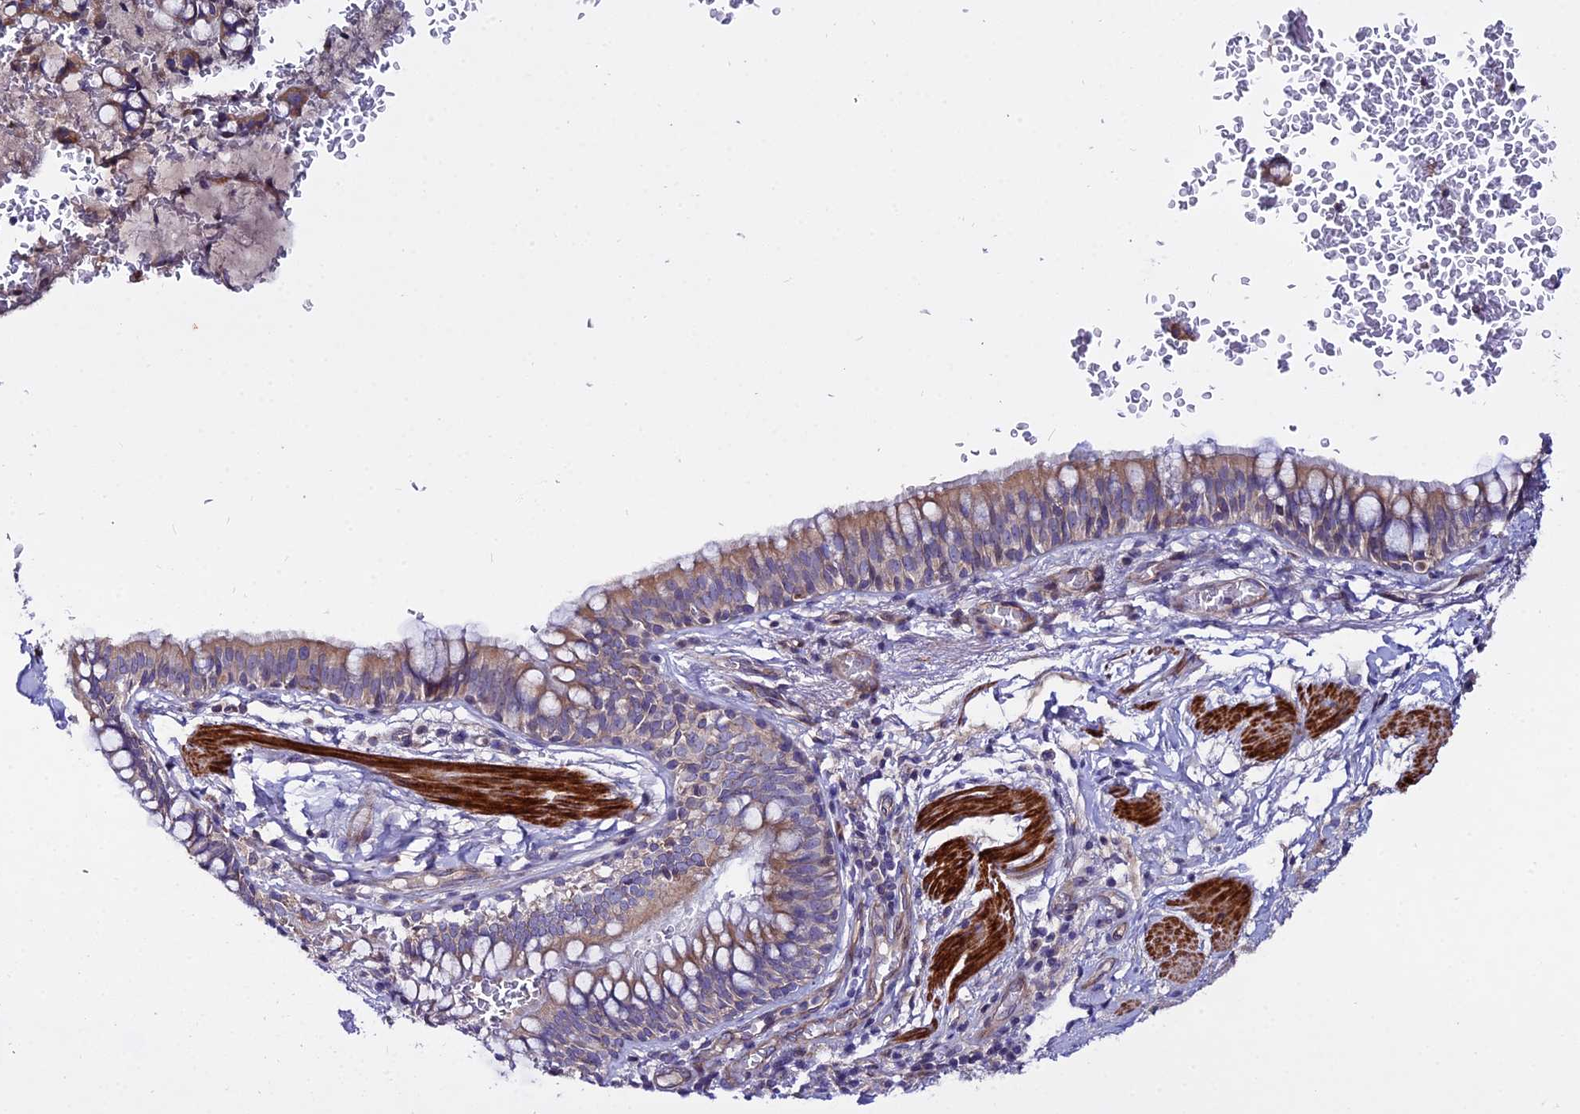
{"staining": {"intensity": "weak", "quantity": "25%-75%", "location": "cytoplasmic/membranous"}, "tissue": "bronchus", "cell_type": "Respiratory epithelial cells", "image_type": "normal", "snomed": [{"axis": "morphology", "description": "Normal tissue, NOS"}, {"axis": "topography", "description": "Cartilage tissue"}, {"axis": "topography", "description": "Bronchus"}], "caption": "Human bronchus stained with a brown dye exhibits weak cytoplasmic/membranous positive expression in about 25%-75% of respiratory epithelial cells.", "gene": "ARL6IP1", "patient": {"sex": "female", "age": 36}}